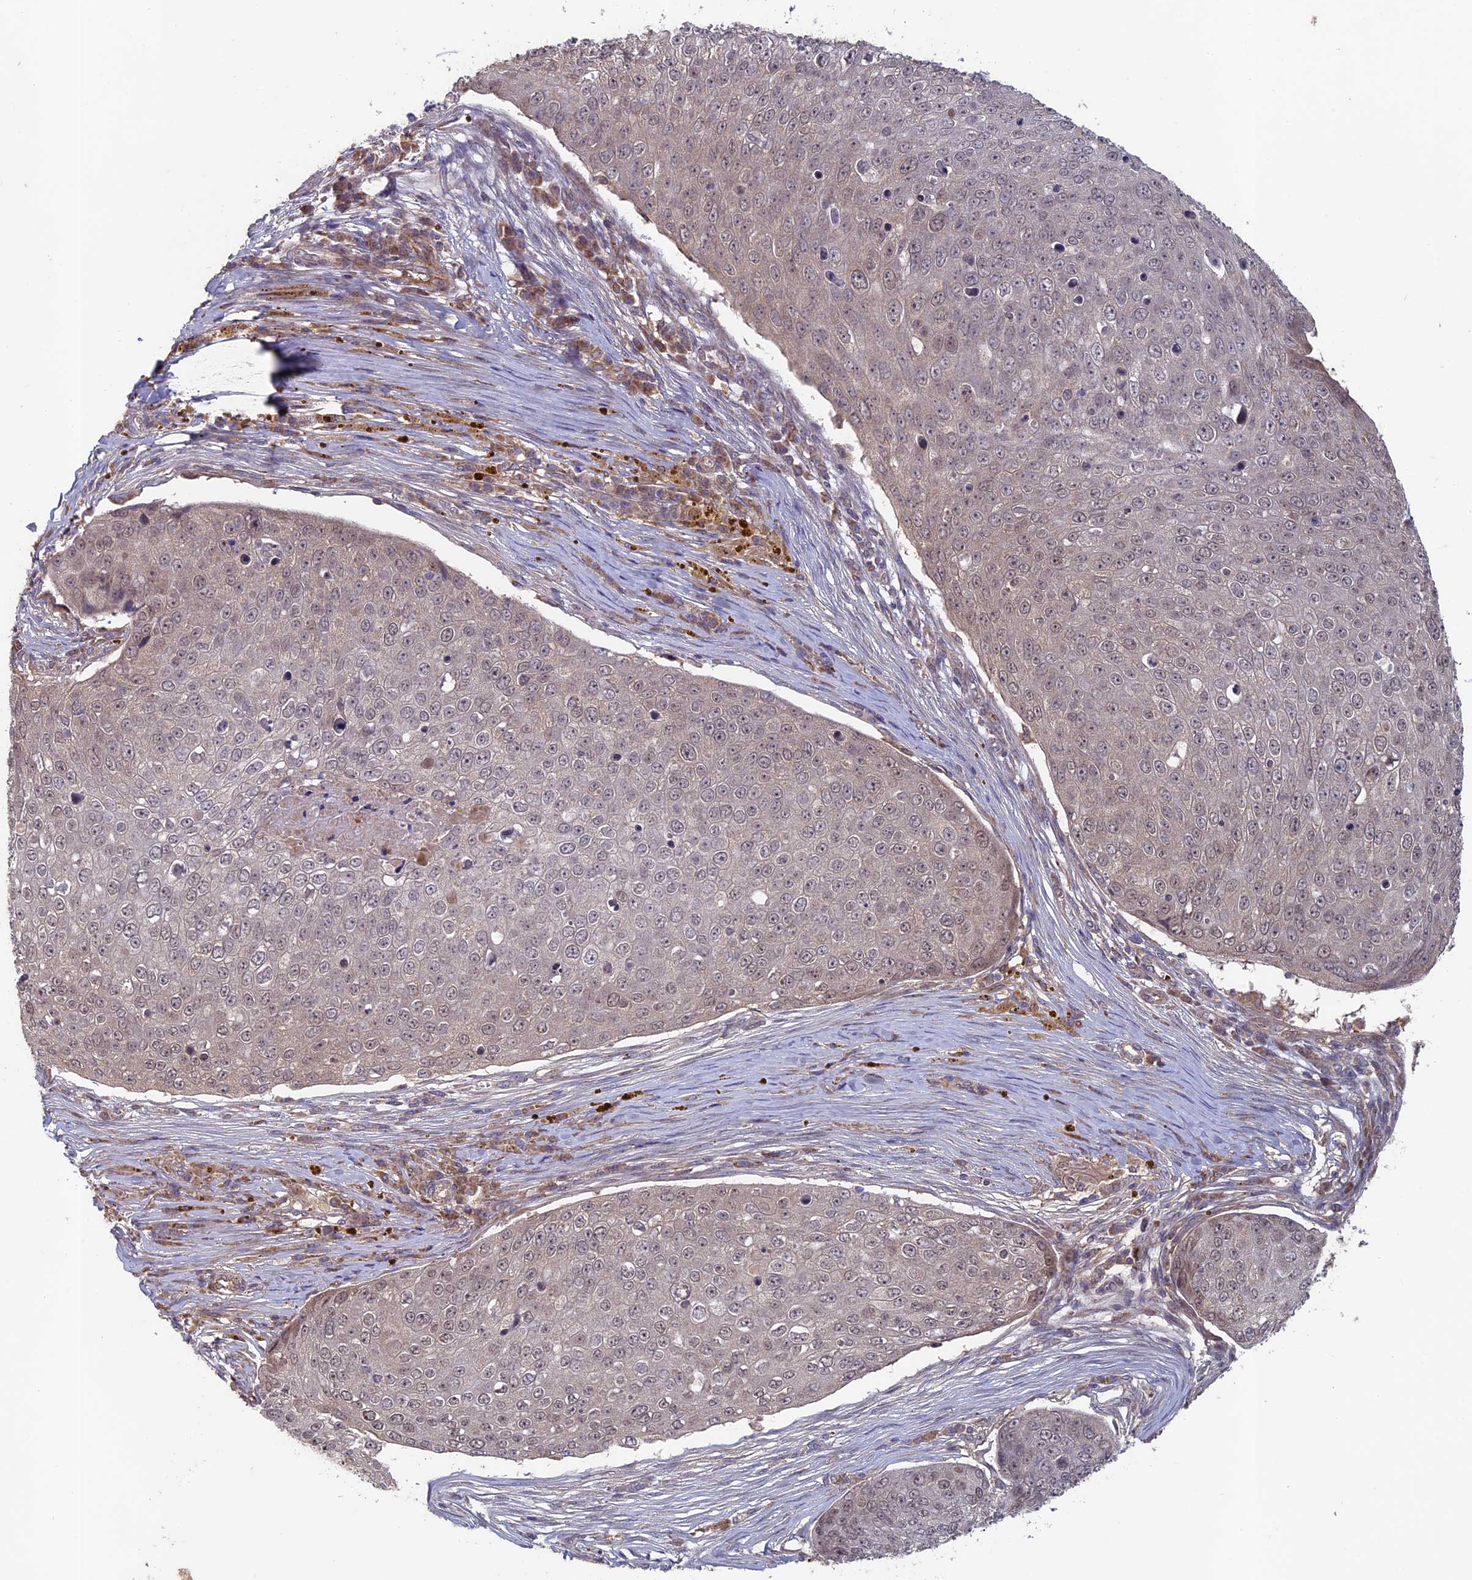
{"staining": {"intensity": "weak", "quantity": "25%-75%", "location": "cytoplasmic/membranous,nuclear"}, "tissue": "skin cancer", "cell_type": "Tumor cells", "image_type": "cancer", "snomed": [{"axis": "morphology", "description": "Squamous cell carcinoma, NOS"}, {"axis": "topography", "description": "Skin"}], "caption": "IHC staining of skin cancer (squamous cell carcinoma), which demonstrates low levels of weak cytoplasmic/membranous and nuclear expression in approximately 25%-75% of tumor cells indicating weak cytoplasmic/membranous and nuclear protein positivity. The staining was performed using DAB (3,3'-diaminobenzidine) (brown) for protein detection and nuclei were counterstained in hematoxylin (blue).", "gene": "RCCD1", "patient": {"sex": "male", "age": 71}}